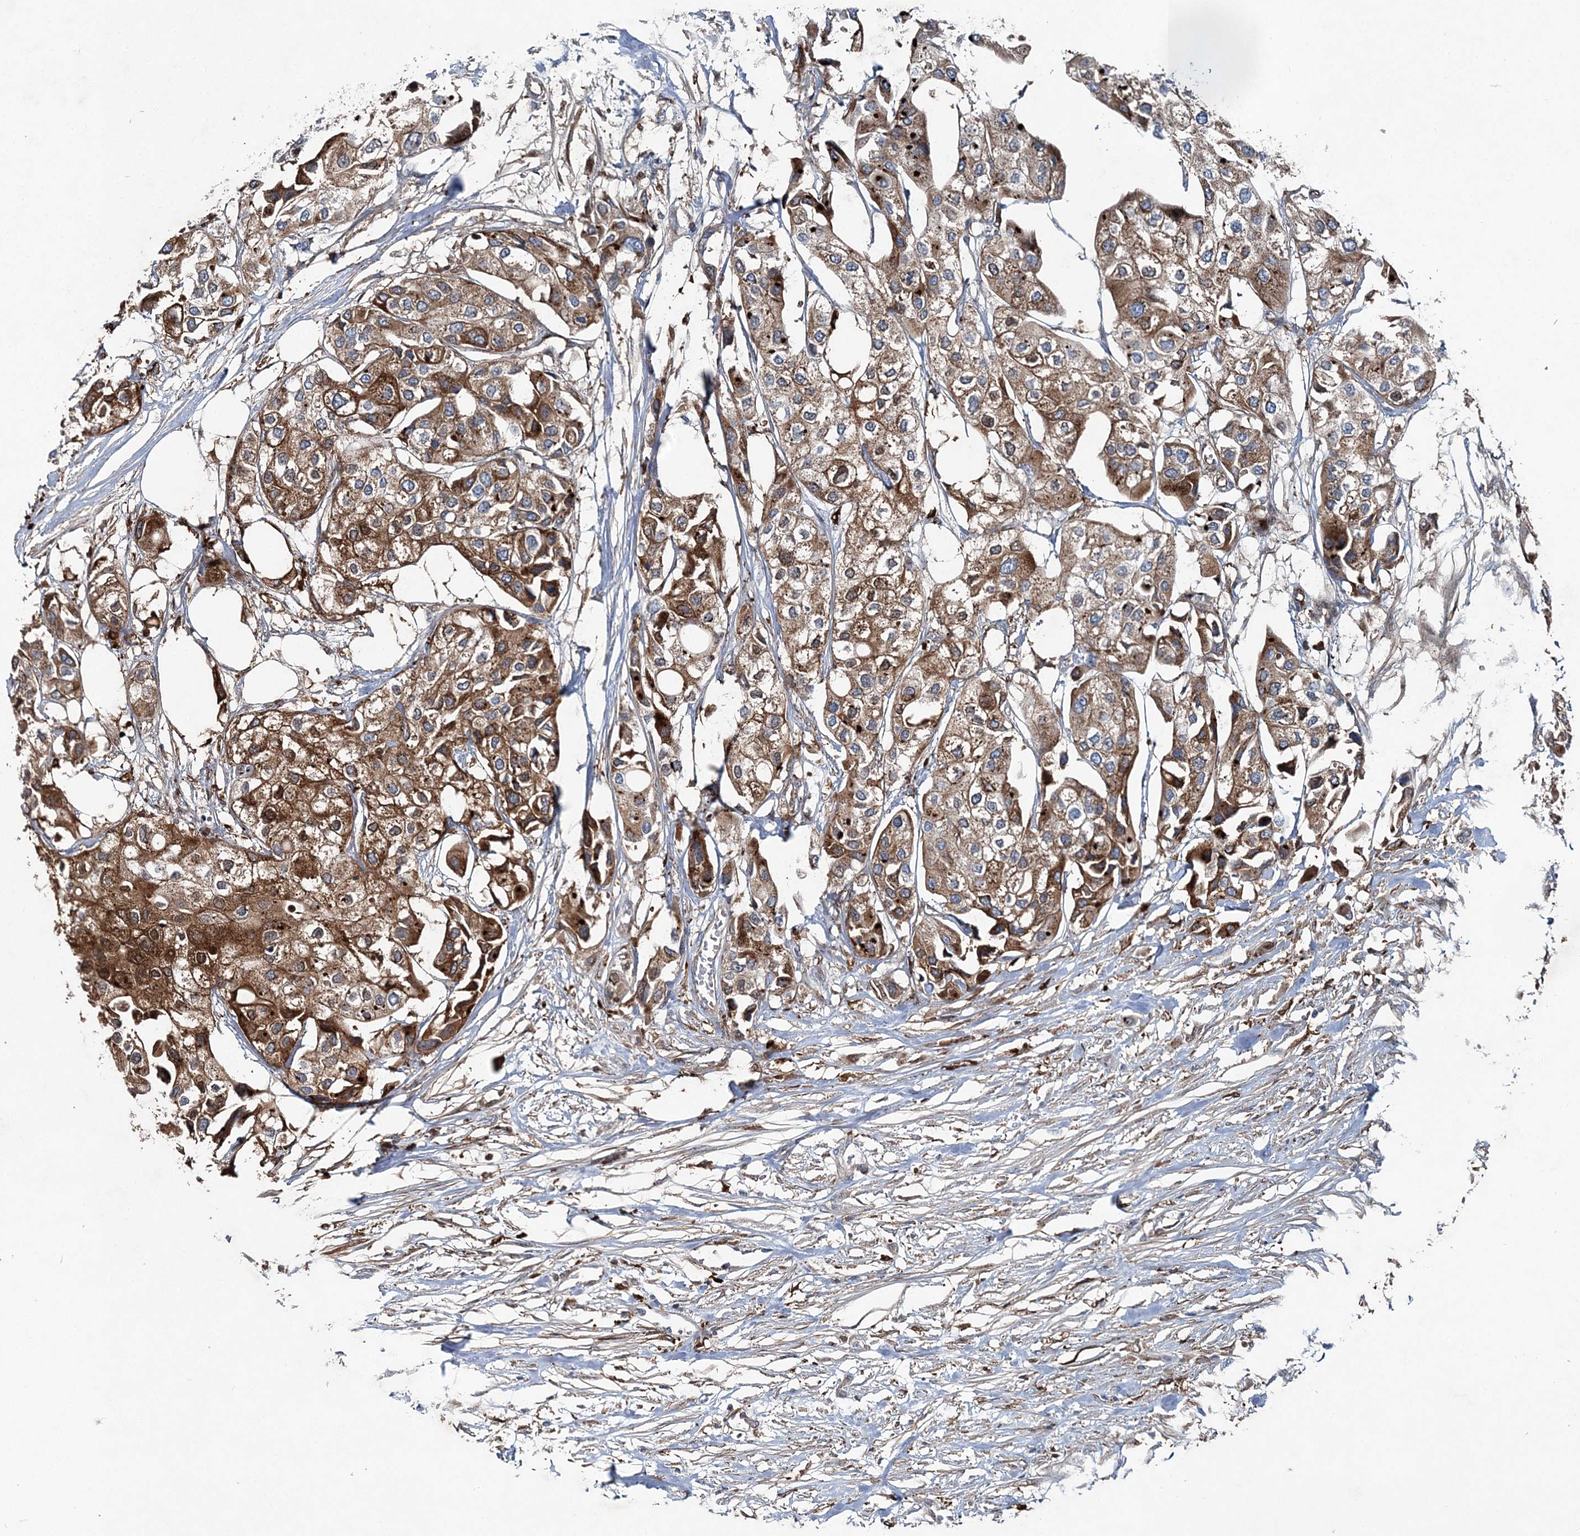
{"staining": {"intensity": "strong", "quantity": ">75%", "location": "cytoplasmic/membranous"}, "tissue": "urothelial cancer", "cell_type": "Tumor cells", "image_type": "cancer", "snomed": [{"axis": "morphology", "description": "Urothelial carcinoma, High grade"}, {"axis": "topography", "description": "Urinary bladder"}], "caption": "A brown stain highlights strong cytoplasmic/membranous expression of a protein in human urothelial carcinoma (high-grade) tumor cells.", "gene": "SPOPL", "patient": {"sex": "male", "age": 64}}